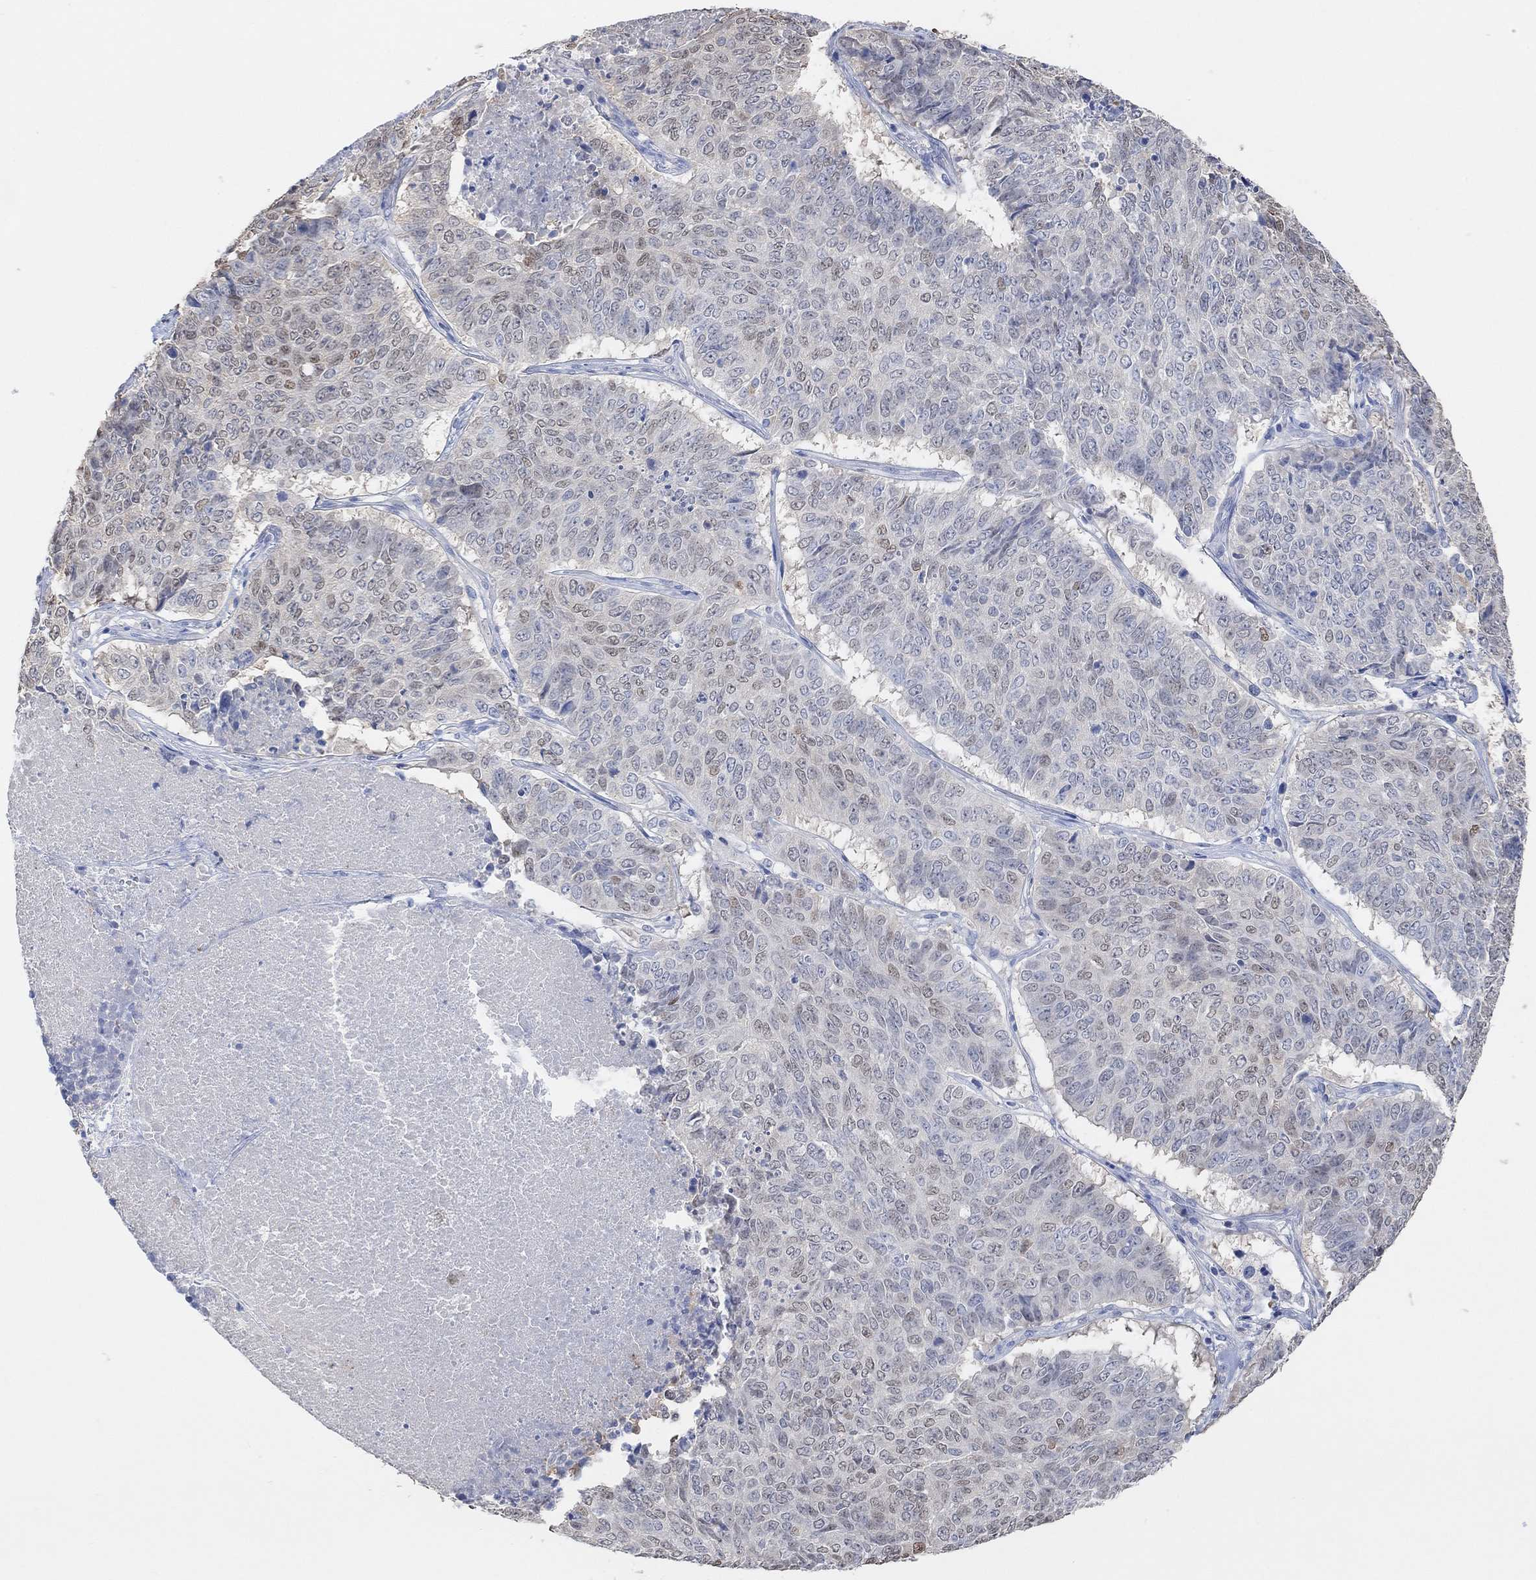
{"staining": {"intensity": "negative", "quantity": "none", "location": "none"}, "tissue": "lung cancer", "cell_type": "Tumor cells", "image_type": "cancer", "snomed": [{"axis": "morphology", "description": "Squamous cell carcinoma, NOS"}, {"axis": "topography", "description": "Lung"}], "caption": "DAB immunohistochemical staining of lung squamous cell carcinoma displays no significant expression in tumor cells. (Brightfield microscopy of DAB (3,3'-diaminobenzidine) IHC at high magnification).", "gene": "MUC1", "patient": {"sex": "male", "age": 64}}